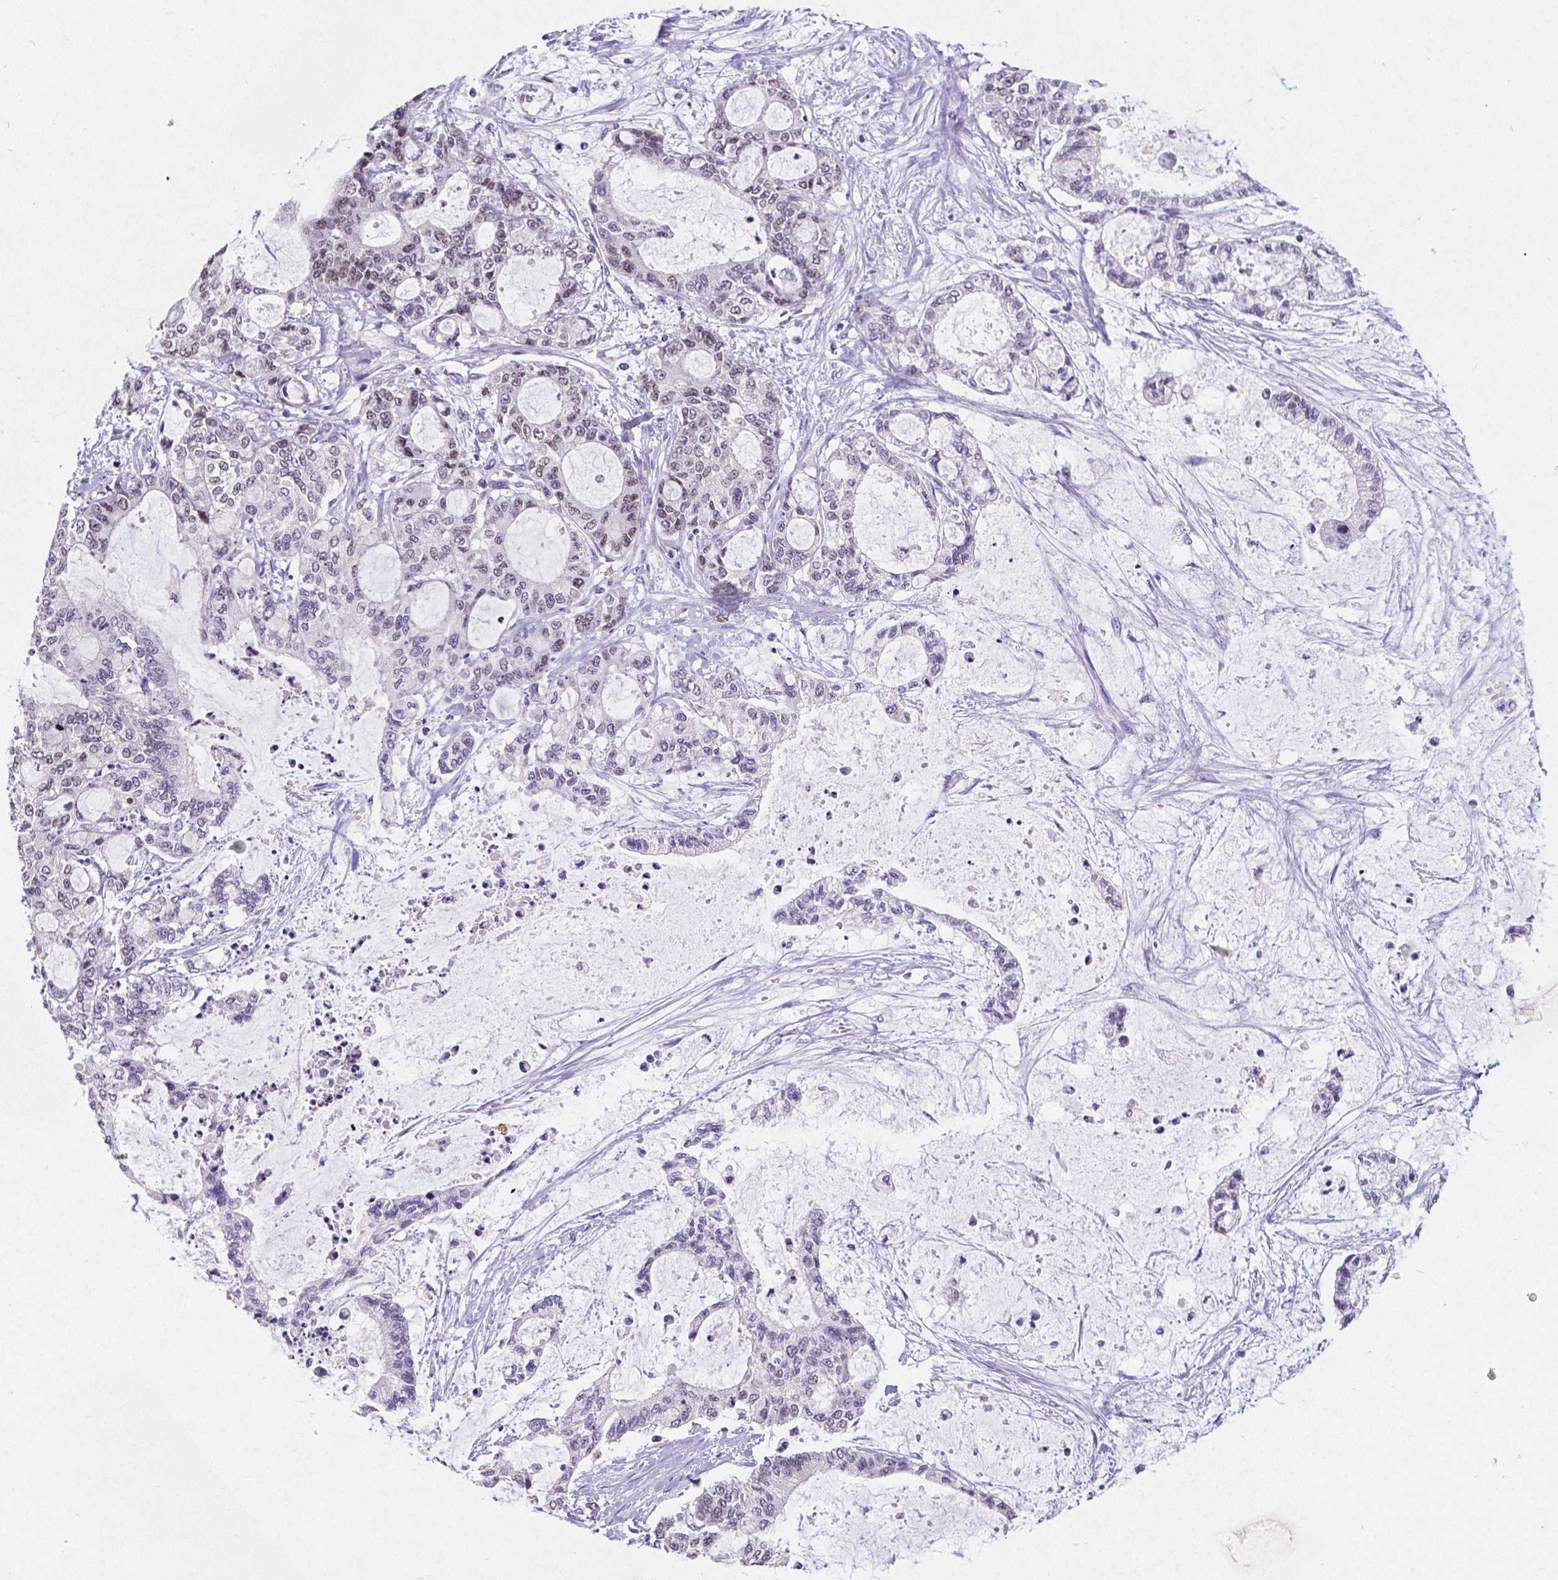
{"staining": {"intensity": "weak", "quantity": "25%-75%", "location": "nuclear"}, "tissue": "liver cancer", "cell_type": "Tumor cells", "image_type": "cancer", "snomed": [{"axis": "morphology", "description": "Normal tissue, NOS"}, {"axis": "morphology", "description": "Cholangiocarcinoma"}, {"axis": "topography", "description": "Liver"}, {"axis": "topography", "description": "Peripheral nerve tissue"}], "caption": "Brown immunohistochemical staining in liver cancer (cholangiocarcinoma) reveals weak nuclear expression in approximately 25%-75% of tumor cells.", "gene": "SATB2", "patient": {"sex": "female", "age": 73}}